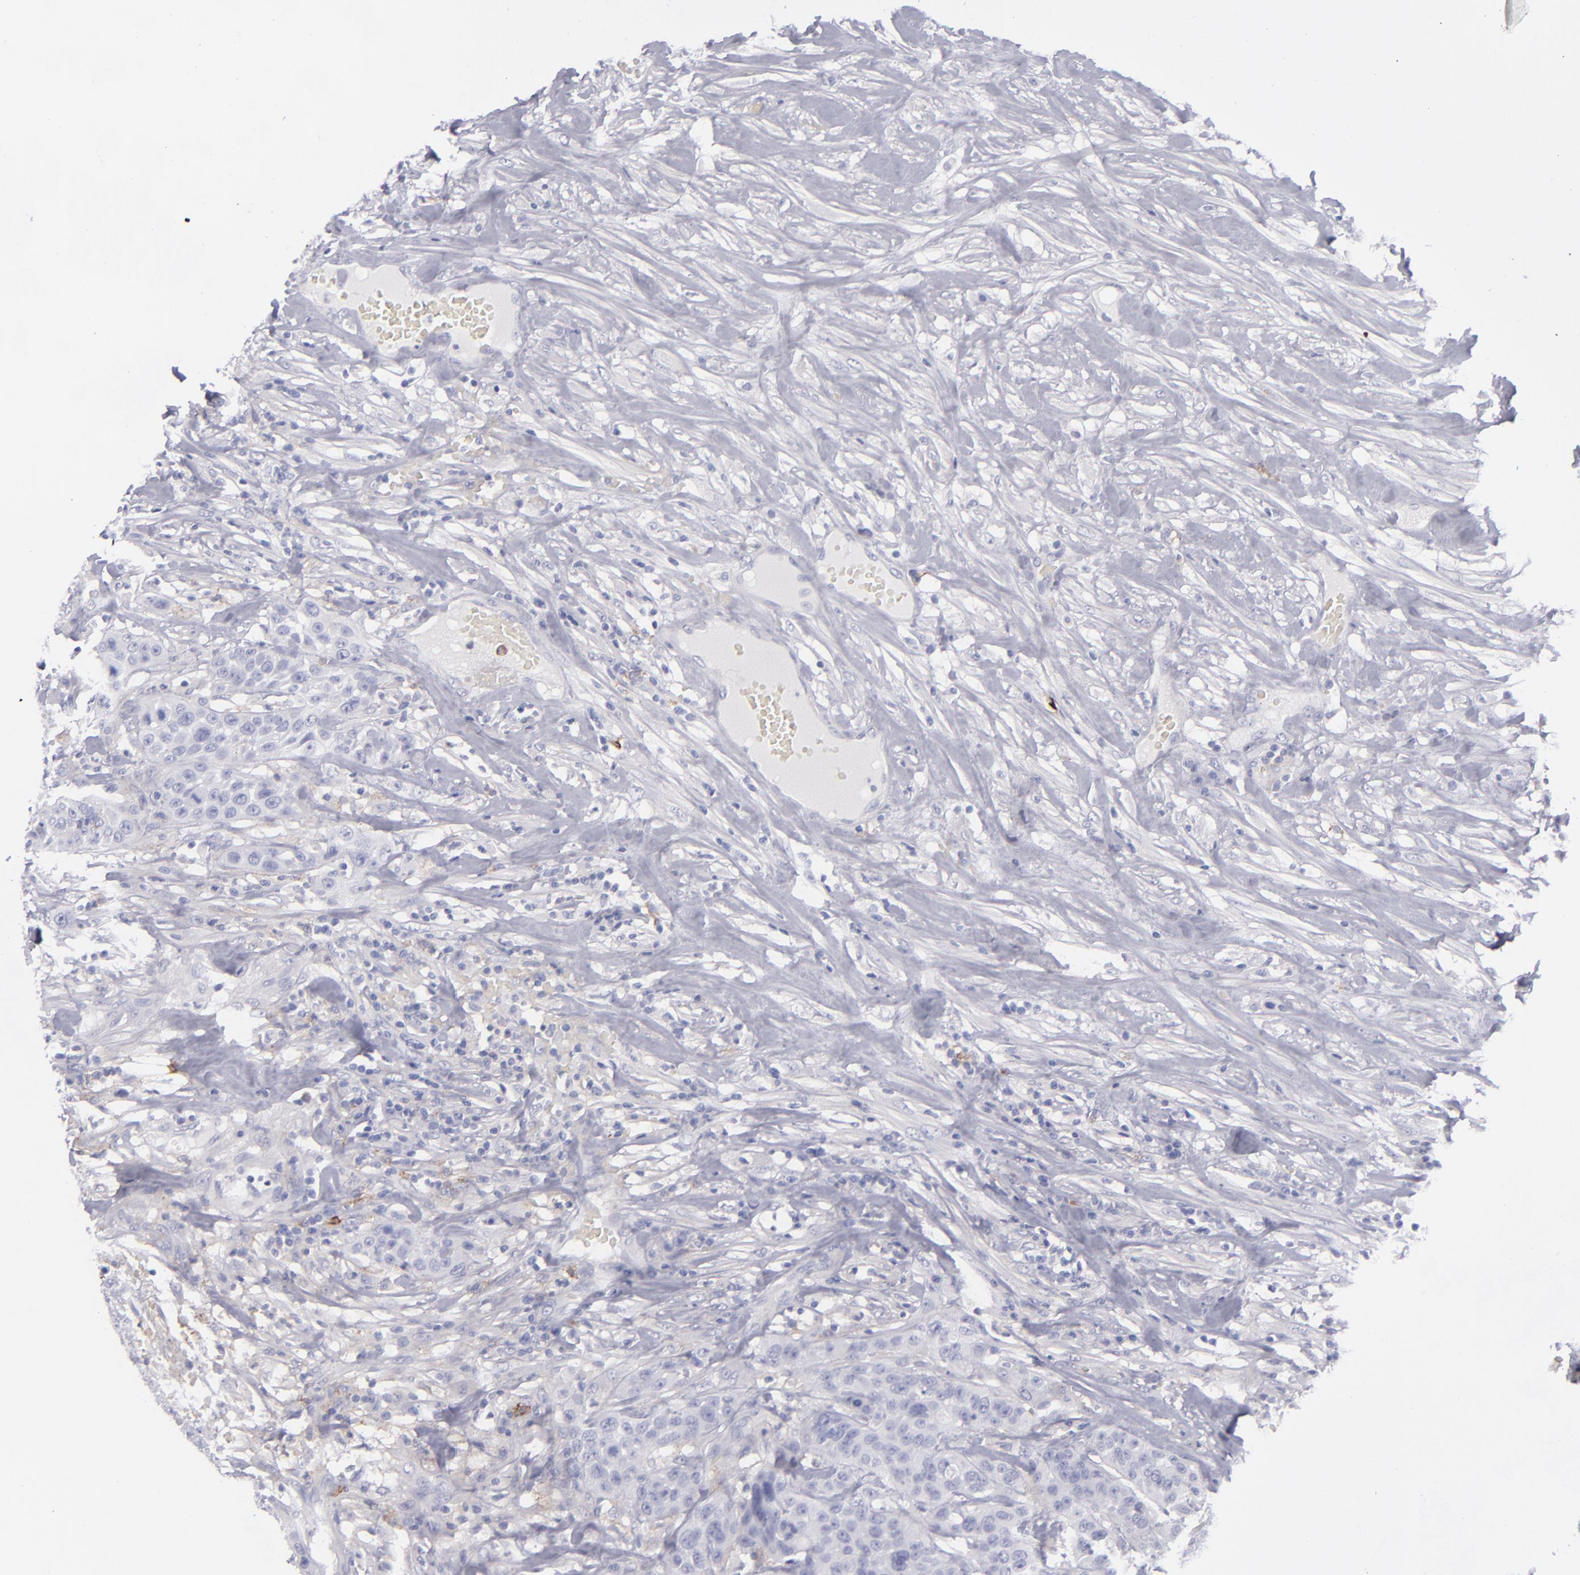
{"staining": {"intensity": "negative", "quantity": "none", "location": "none"}, "tissue": "urothelial cancer", "cell_type": "Tumor cells", "image_type": "cancer", "snomed": [{"axis": "morphology", "description": "Urothelial carcinoma, High grade"}, {"axis": "topography", "description": "Urinary bladder"}], "caption": "Immunohistochemical staining of human urothelial cancer displays no significant expression in tumor cells.", "gene": "ANPEP", "patient": {"sex": "male", "age": 74}}